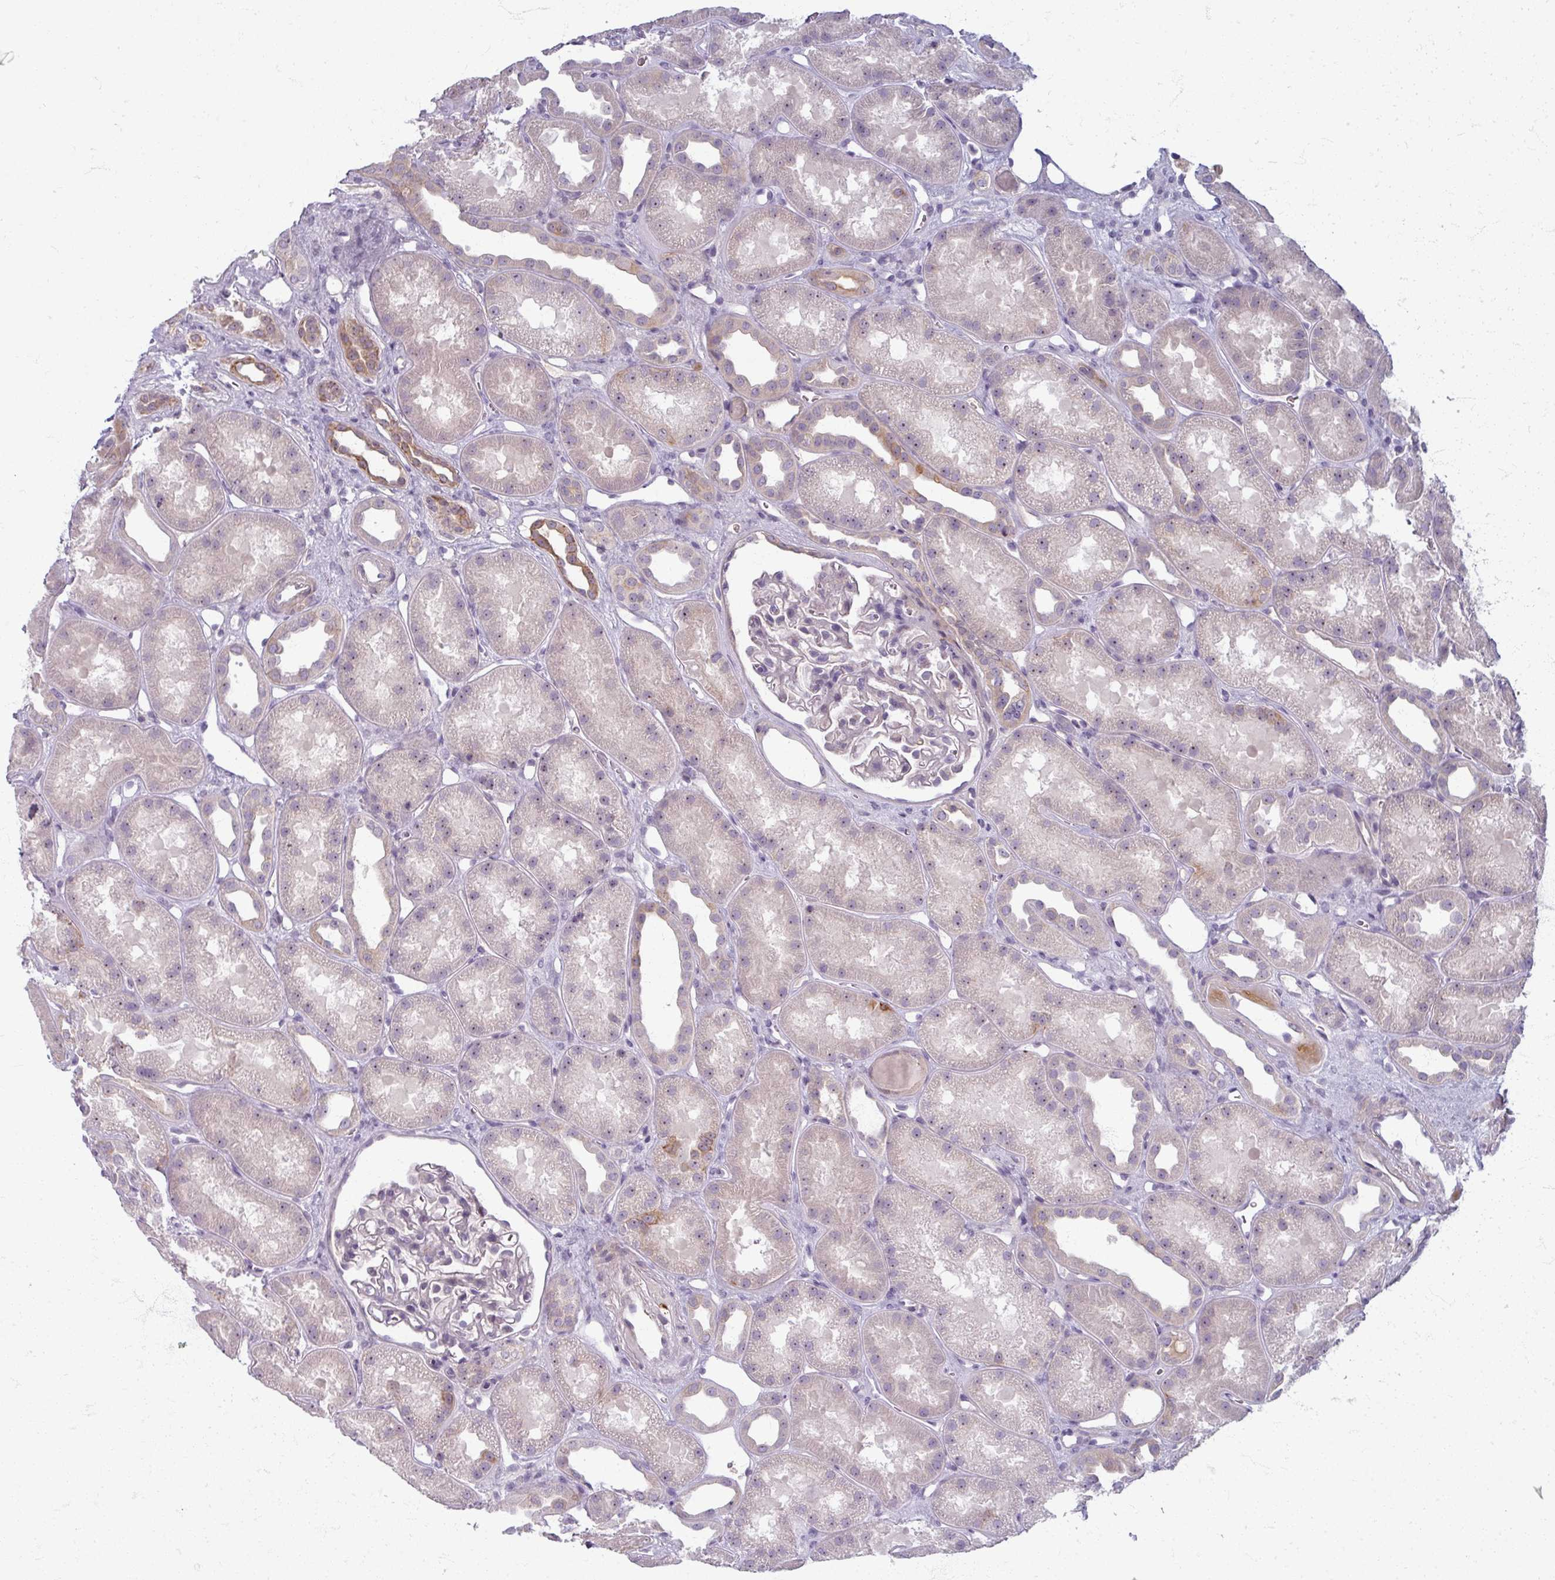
{"staining": {"intensity": "negative", "quantity": "none", "location": "none"}, "tissue": "kidney", "cell_type": "Cells in glomeruli", "image_type": "normal", "snomed": [{"axis": "morphology", "description": "Normal tissue, NOS"}, {"axis": "topography", "description": "Kidney"}], "caption": "Cells in glomeruli show no significant protein positivity in unremarkable kidney. (Stains: DAB (3,3'-diaminobenzidine) immunohistochemistry with hematoxylin counter stain, Microscopy: brightfield microscopy at high magnification).", "gene": "TTLL7", "patient": {"sex": "male", "age": 61}}